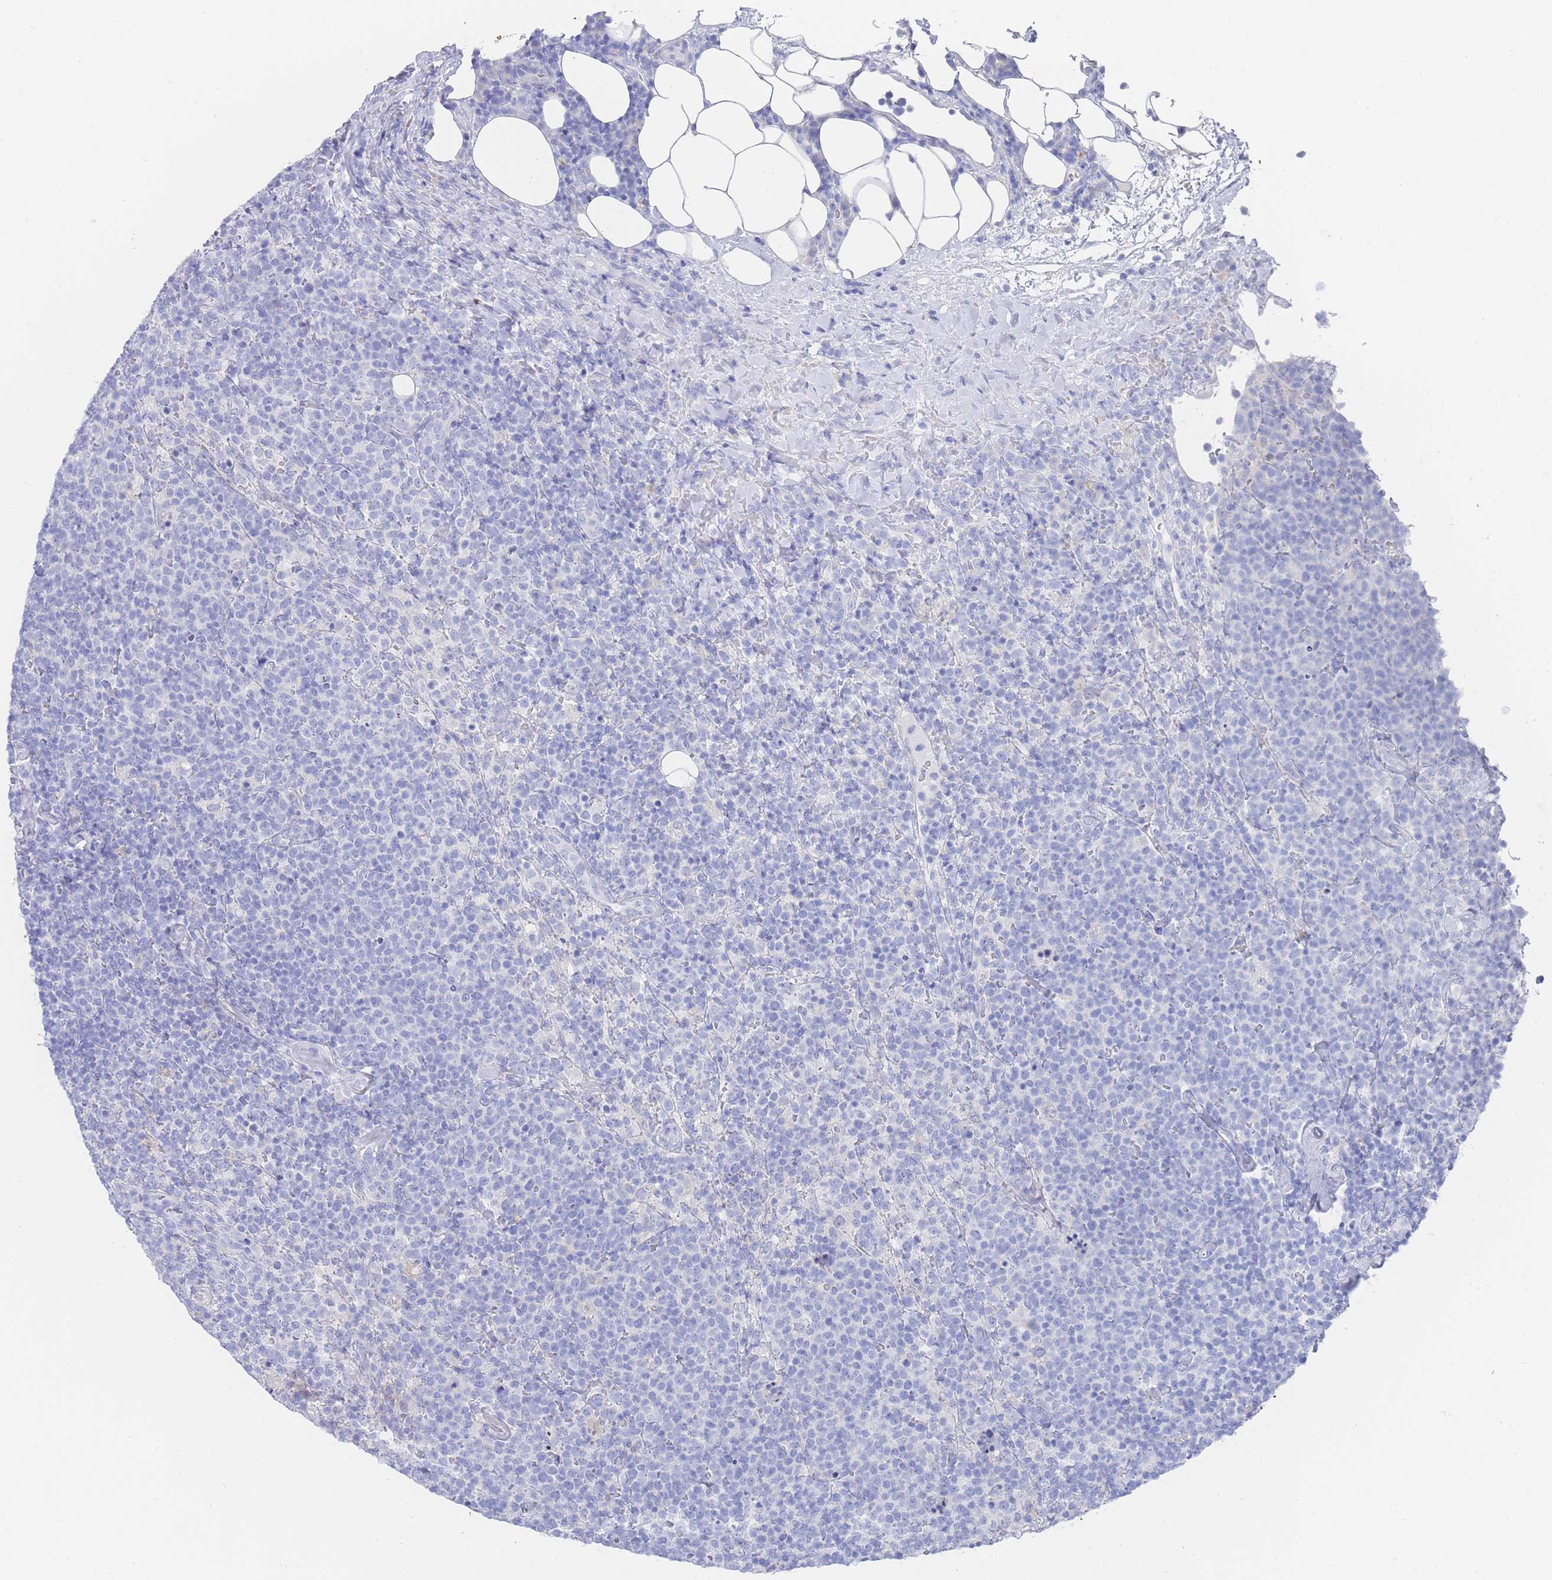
{"staining": {"intensity": "negative", "quantity": "none", "location": "none"}, "tissue": "lymphoma", "cell_type": "Tumor cells", "image_type": "cancer", "snomed": [{"axis": "morphology", "description": "Malignant lymphoma, non-Hodgkin's type, High grade"}, {"axis": "topography", "description": "Lymph node"}], "caption": "High magnification brightfield microscopy of lymphoma stained with DAB (3,3'-diaminobenzidine) (brown) and counterstained with hematoxylin (blue): tumor cells show no significant expression.", "gene": "LRRC37A", "patient": {"sex": "male", "age": 61}}